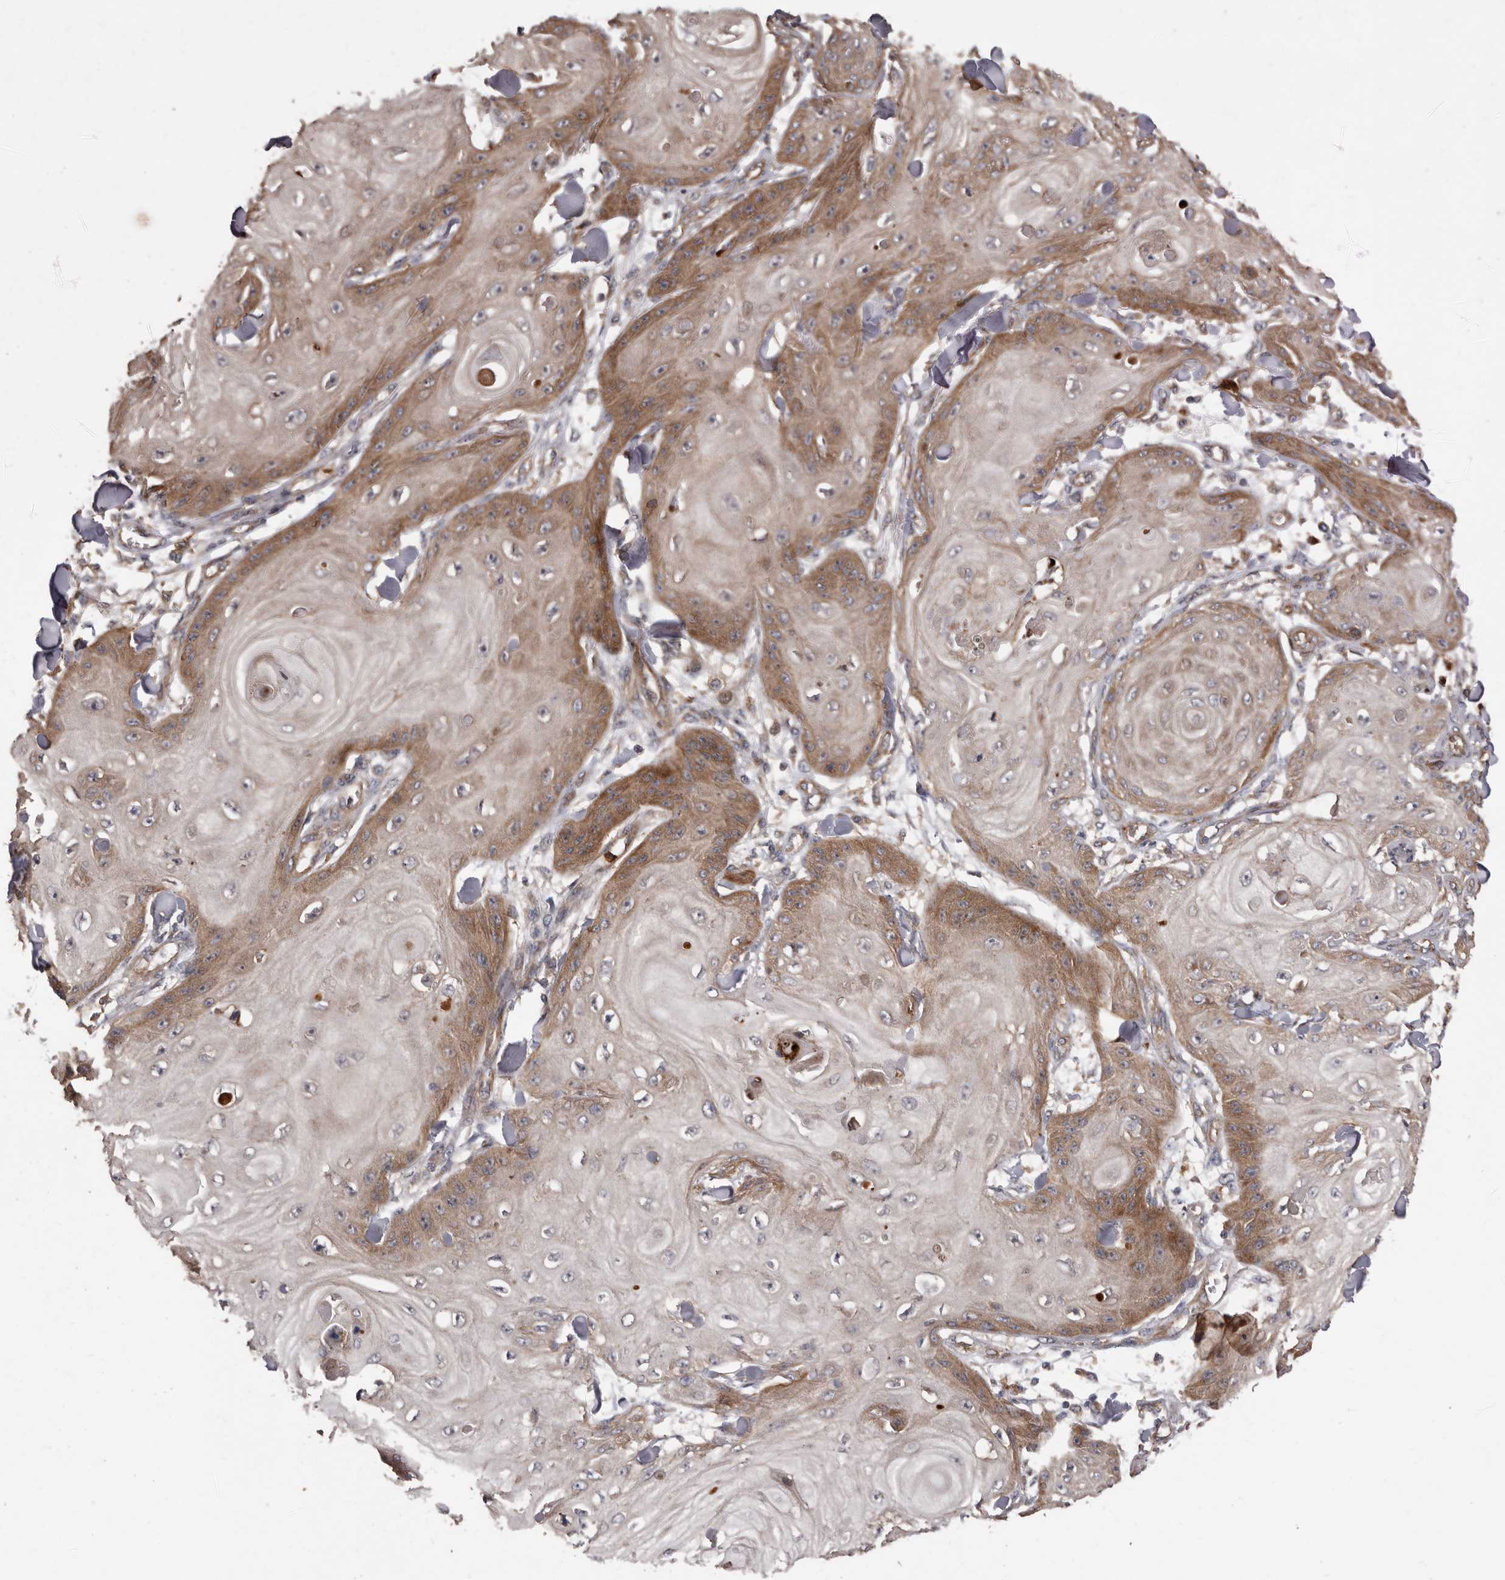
{"staining": {"intensity": "moderate", "quantity": "25%-75%", "location": "cytoplasmic/membranous"}, "tissue": "skin cancer", "cell_type": "Tumor cells", "image_type": "cancer", "snomed": [{"axis": "morphology", "description": "Squamous cell carcinoma, NOS"}, {"axis": "topography", "description": "Skin"}], "caption": "A medium amount of moderate cytoplasmic/membranous positivity is appreciated in approximately 25%-75% of tumor cells in skin squamous cell carcinoma tissue.", "gene": "ARHGEF5", "patient": {"sex": "male", "age": 74}}